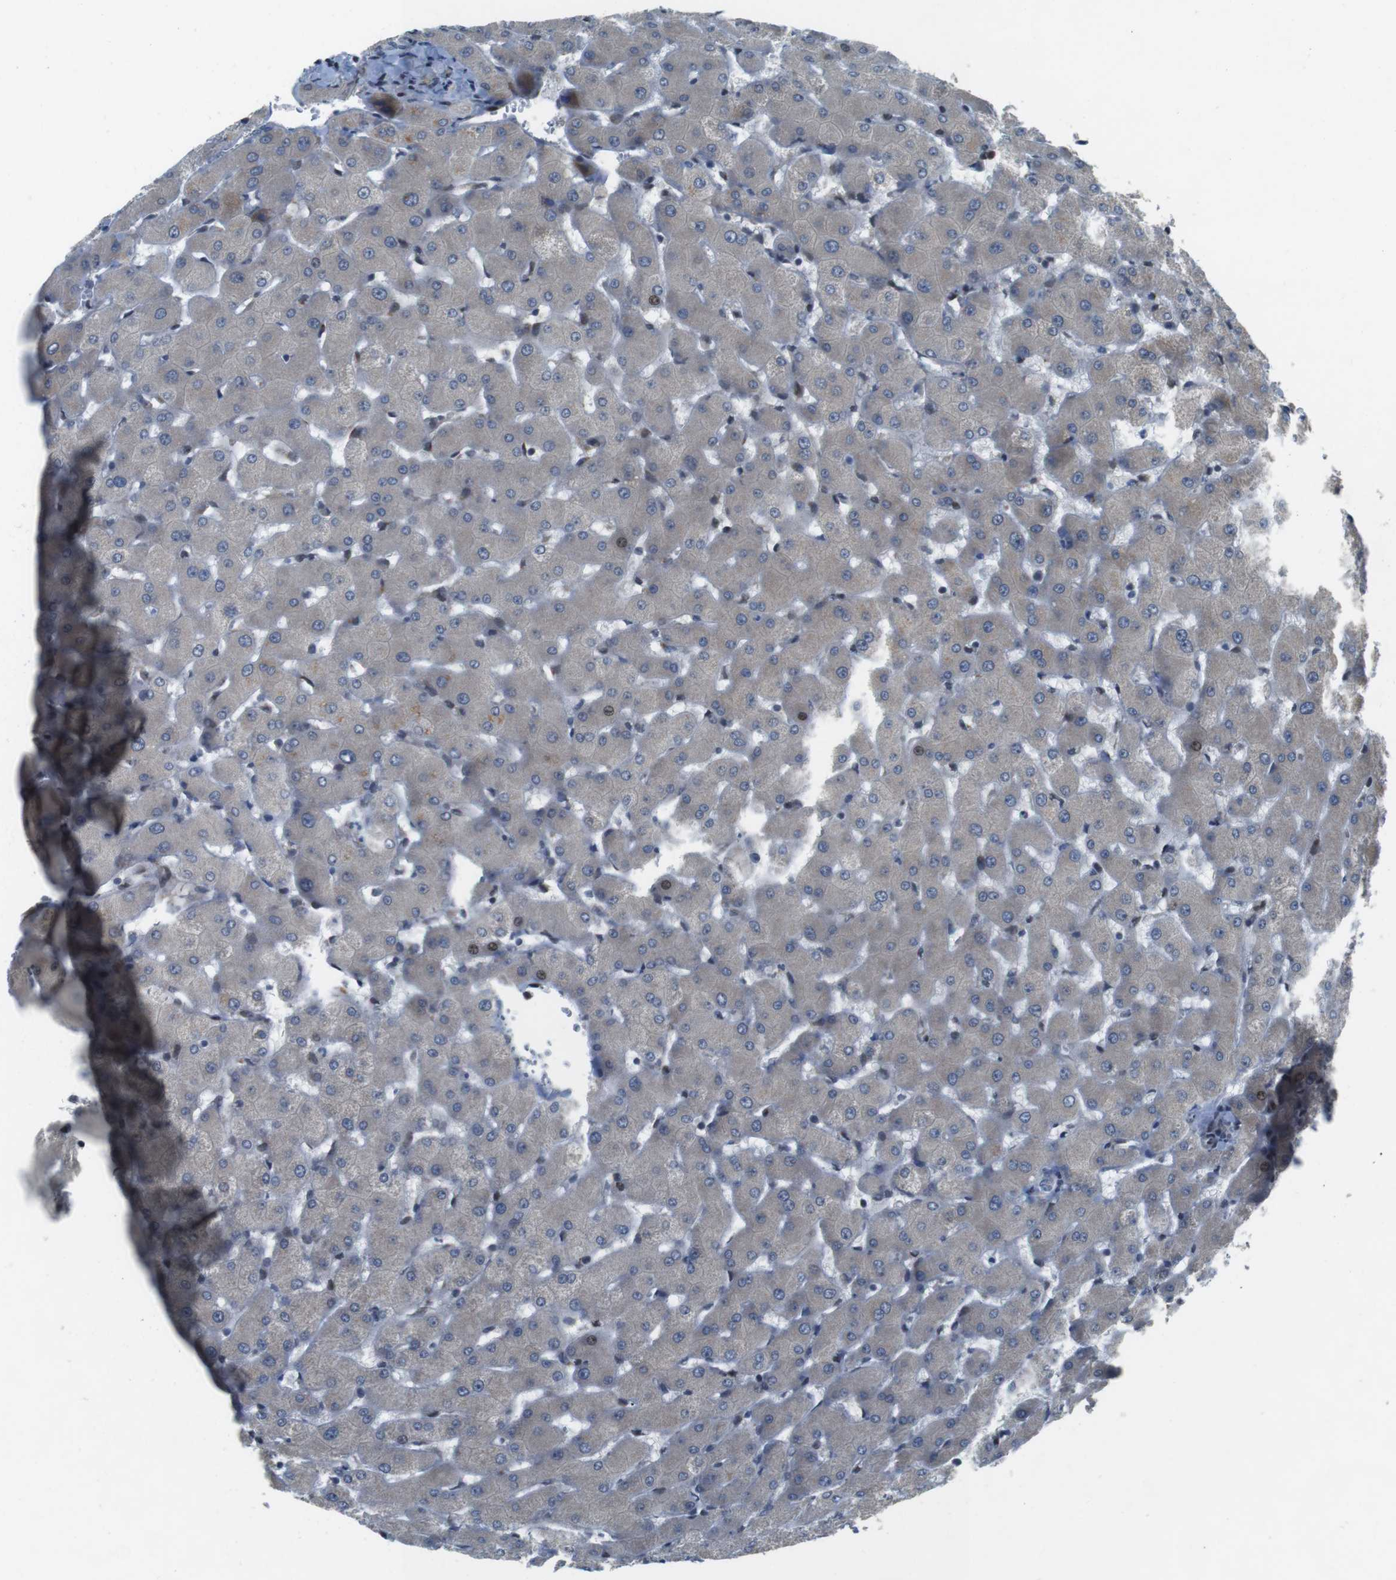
{"staining": {"intensity": "weak", "quantity": "<25%", "location": "nuclear"}, "tissue": "liver", "cell_type": "Hepatocytes", "image_type": "normal", "snomed": [{"axis": "morphology", "description": "Normal tissue, NOS"}, {"axis": "topography", "description": "Liver"}], "caption": "Hepatocytes are negative for brown protein staining in unremarkable liver. (IHC, brightfield microscopy, high magnification).", "gene": "PBRM1", "patient": {"sex": "female", "age": 63}}